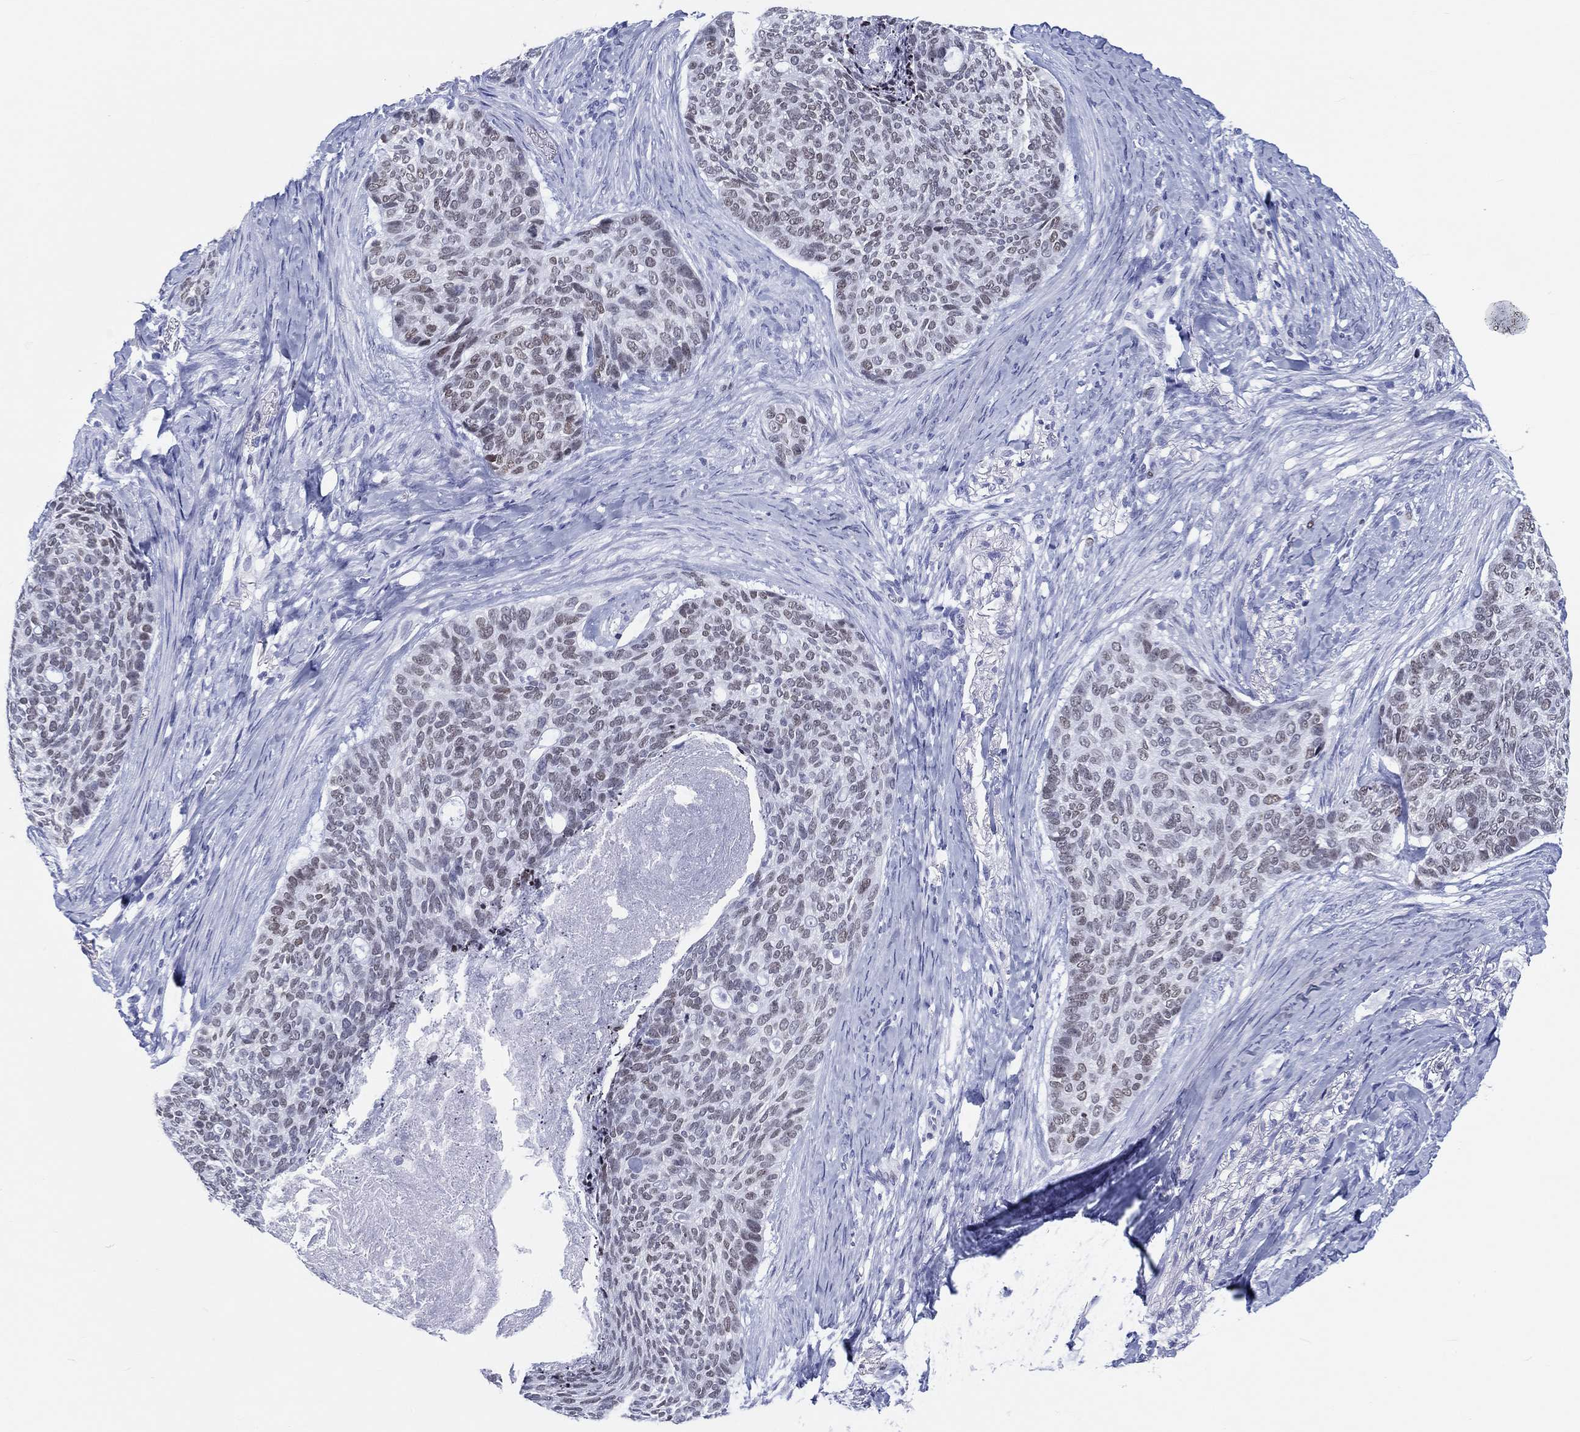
{"staining": {"intensity": "weak", "quantity": "<25%", "location": "nuclear"}, "tissue": "skin cancer", "cell_type": "Tumor cells", "image_type": "cancer", "snomed": [{"axis": "morphology", "description": "Basal cell carcinoma"}, {"axis": "topography", "description": "Skin"}], "caption": "Skin cancer was stained to show a protein in brown. There is no significant positivity in tumor cells. (DAB (3,3'-diaminobenzidine) immunohistochemistry with hematoxylin counter stain).", "gene": "H1-1", "patient": {"sex": "female", "age": 69}}